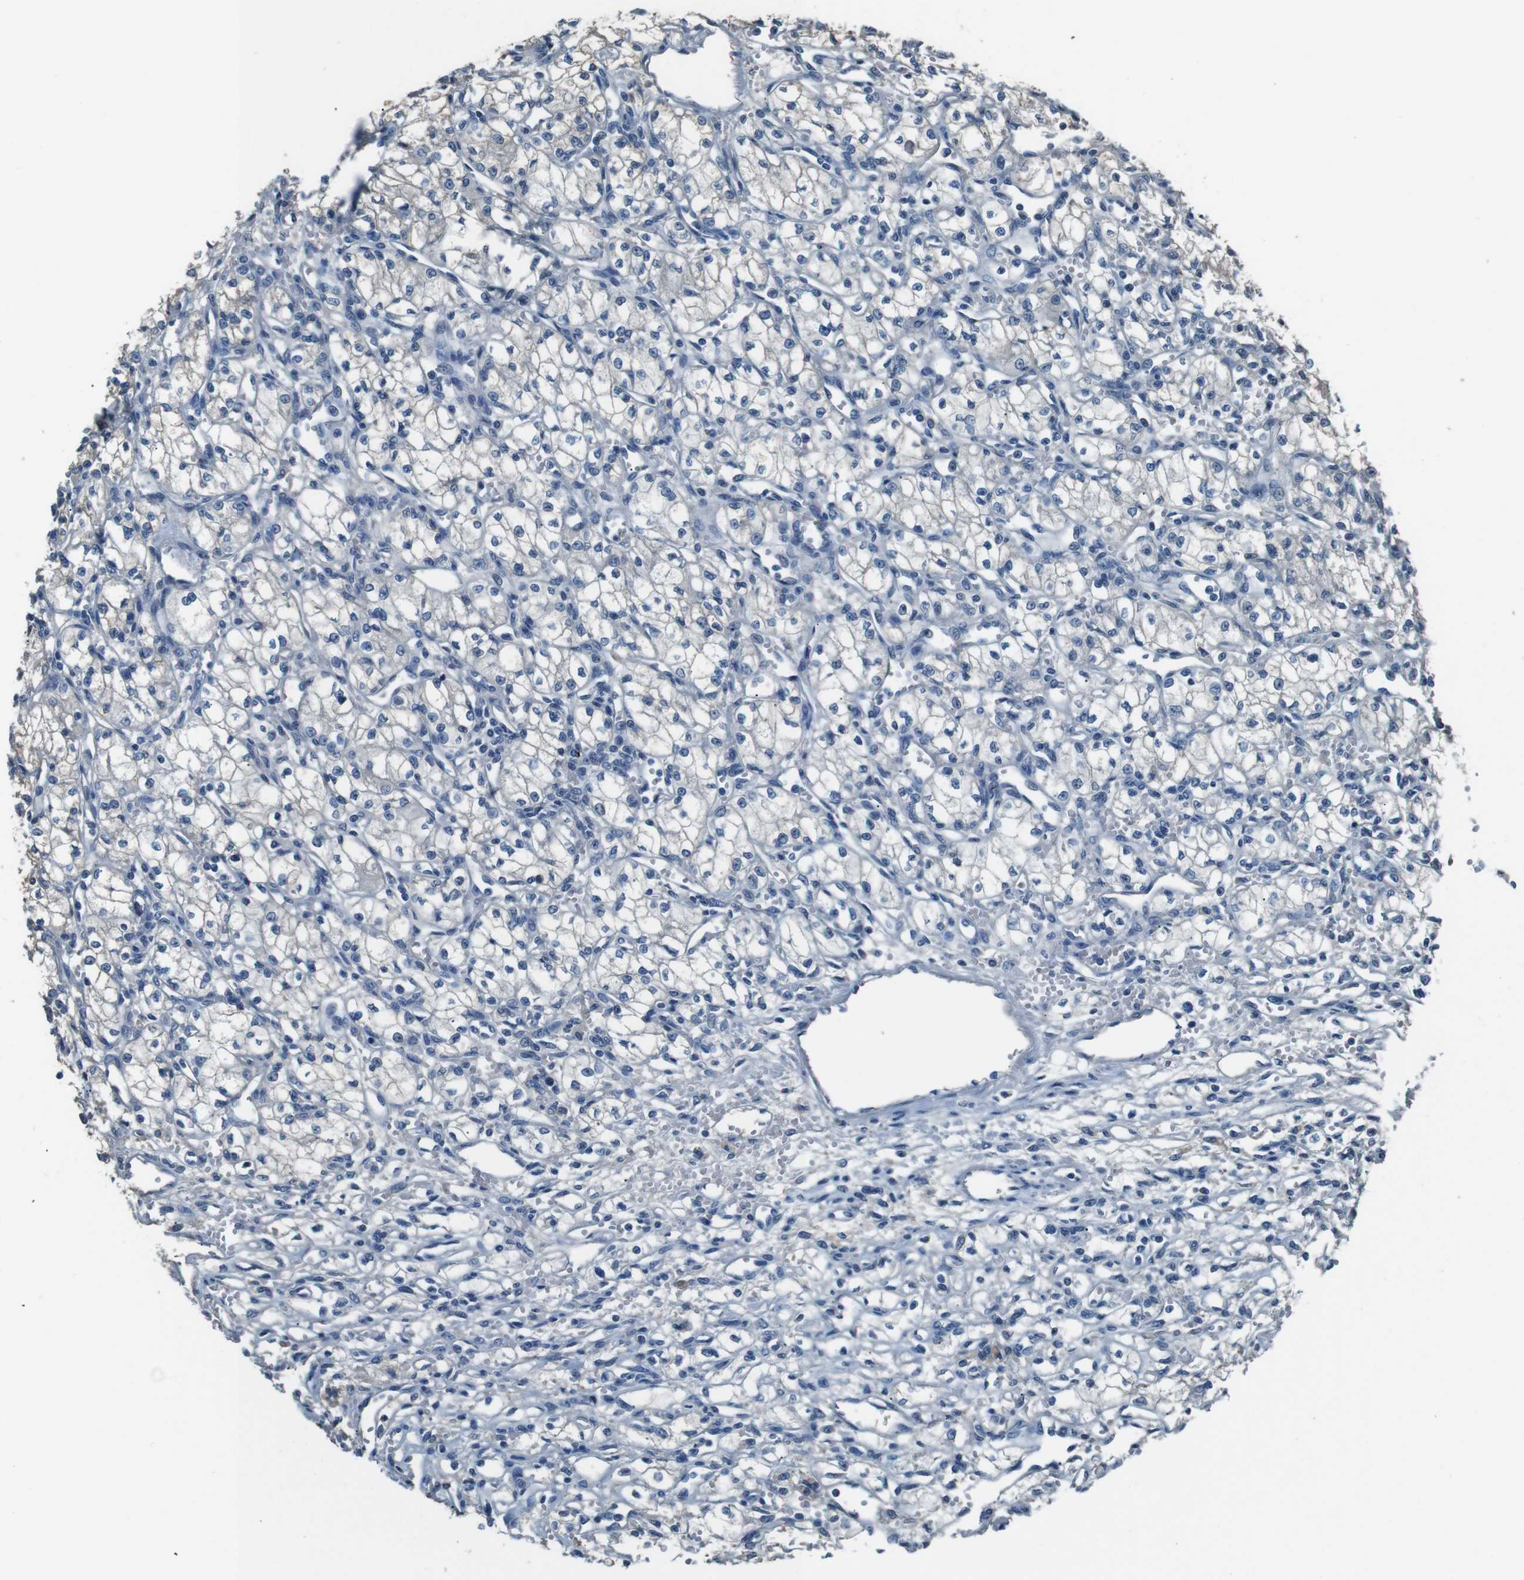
{"staining": {"intensity": "negative", "quantity": "none", "location": "none"}, "tissue": "renal cancer", "cell_type": "Tumor cells", "image_type": "cancer", "snomed": [{"axis": "morphology", "description": "Normal tissue, NOS"}, {"axis": "morphology", "description": "Adenocarcinoma, NOS"}, {"axis": "topography", "description": "Kidney"}], "caption": "High magnification brightfield microscopy of renal cancer (adenocarcinoma) stained with DAB (3,3'-diaminobenzidine) (brown) and counterstained with hematoxylin (blue): tumor cells show no significant expression.", "gene": "LEP", "patient": {"sex": "male", "age": 59}}